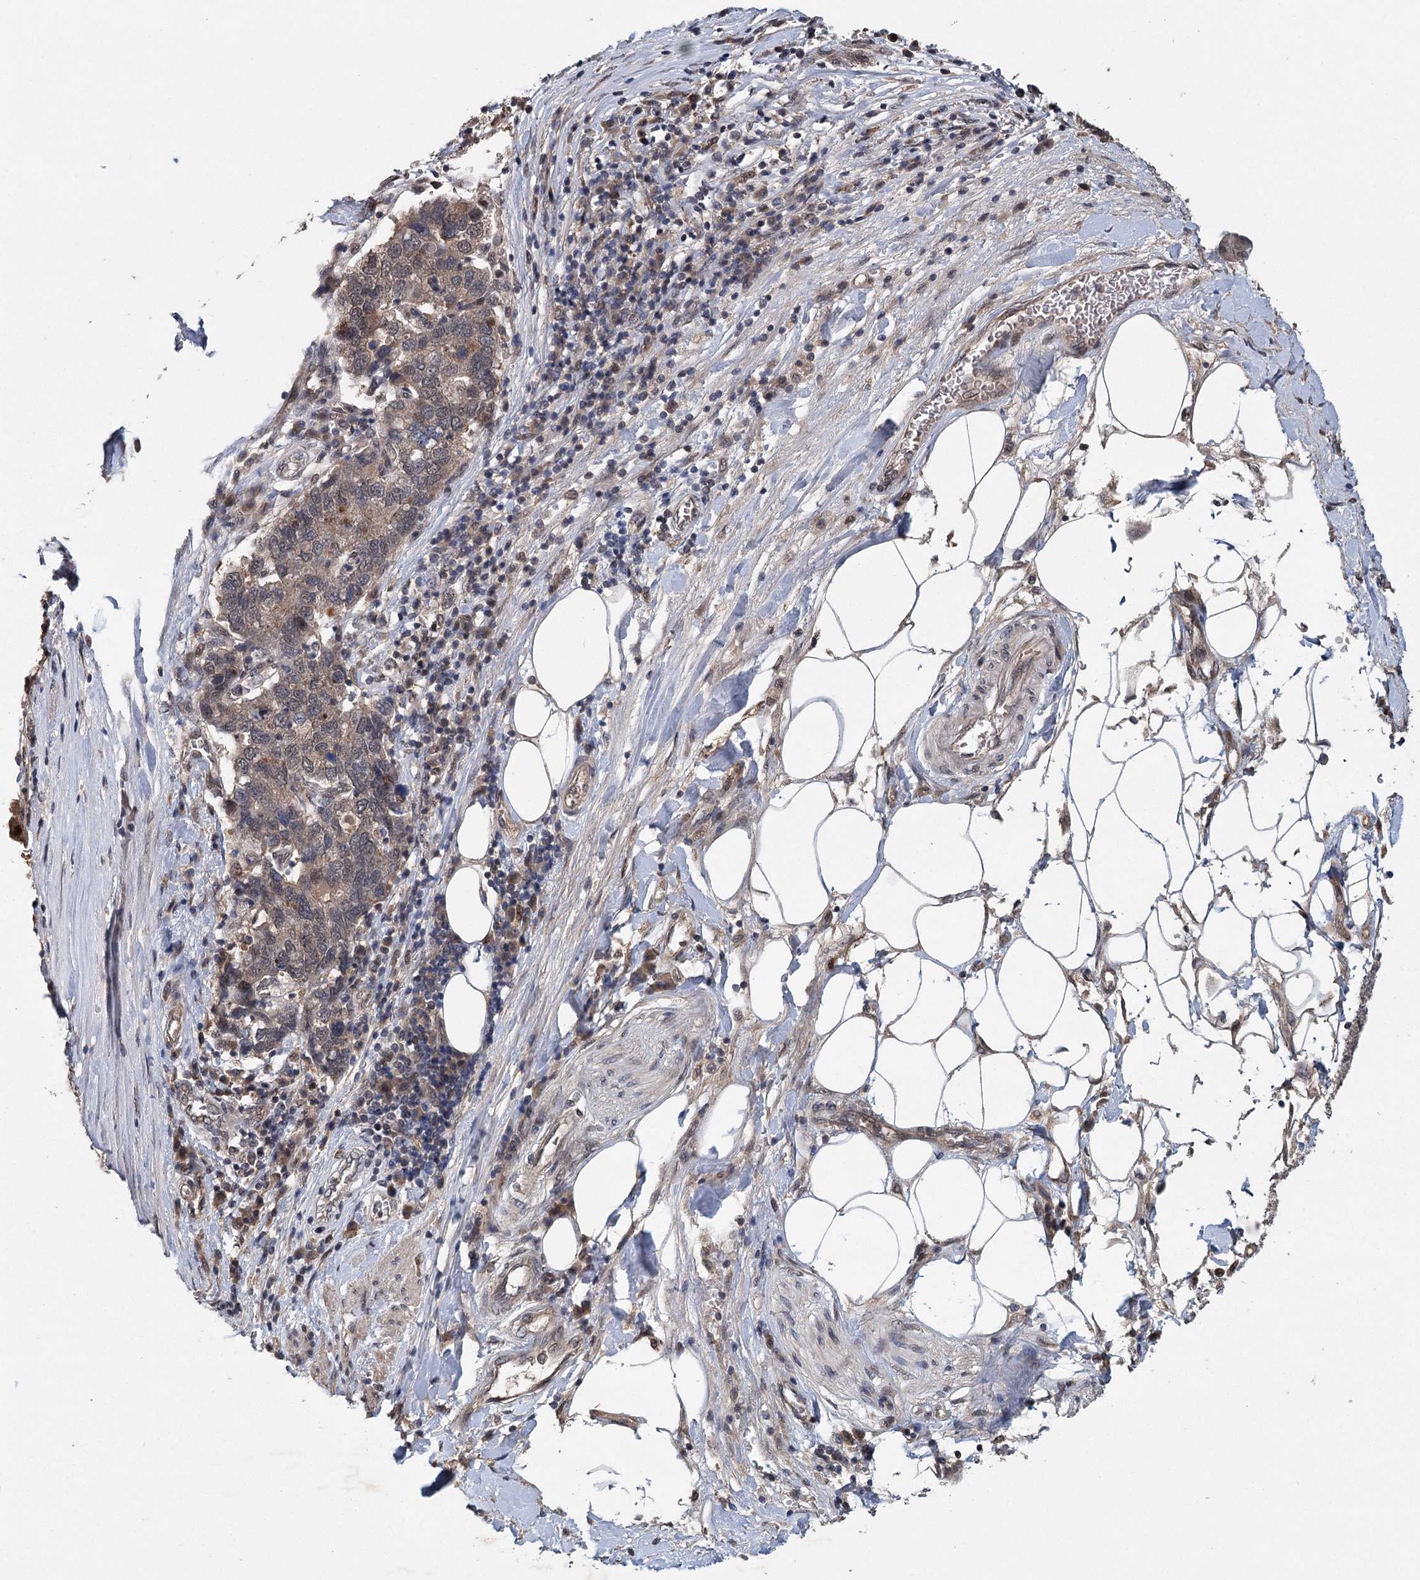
{"staining": {"intensity": "moderate", "quantity": "25%-75%", "location": "nuclear"}, "tissue": "pancreatic cancer", "cell_type": "Tumor cells", "image_type": "cancer", "snomed": [{"axis": "morphology", "description": "Adenocarcinoma, NOS"}, {"axis": "topography", "description": "Pancreas"}], "caption": "Immunohistochemical staining of adenocarcinoma (pancreatic) demonstrates medium levels of moderate nuclear positivity in approximately 25%-75% of tumor cells. The staining was performed using DAB, with brown indicating positive protein expression. Nuclei are stained blue with hematoxylin.", "gene": "MYG1", "patient": {"sex": "female", "age": 61}}